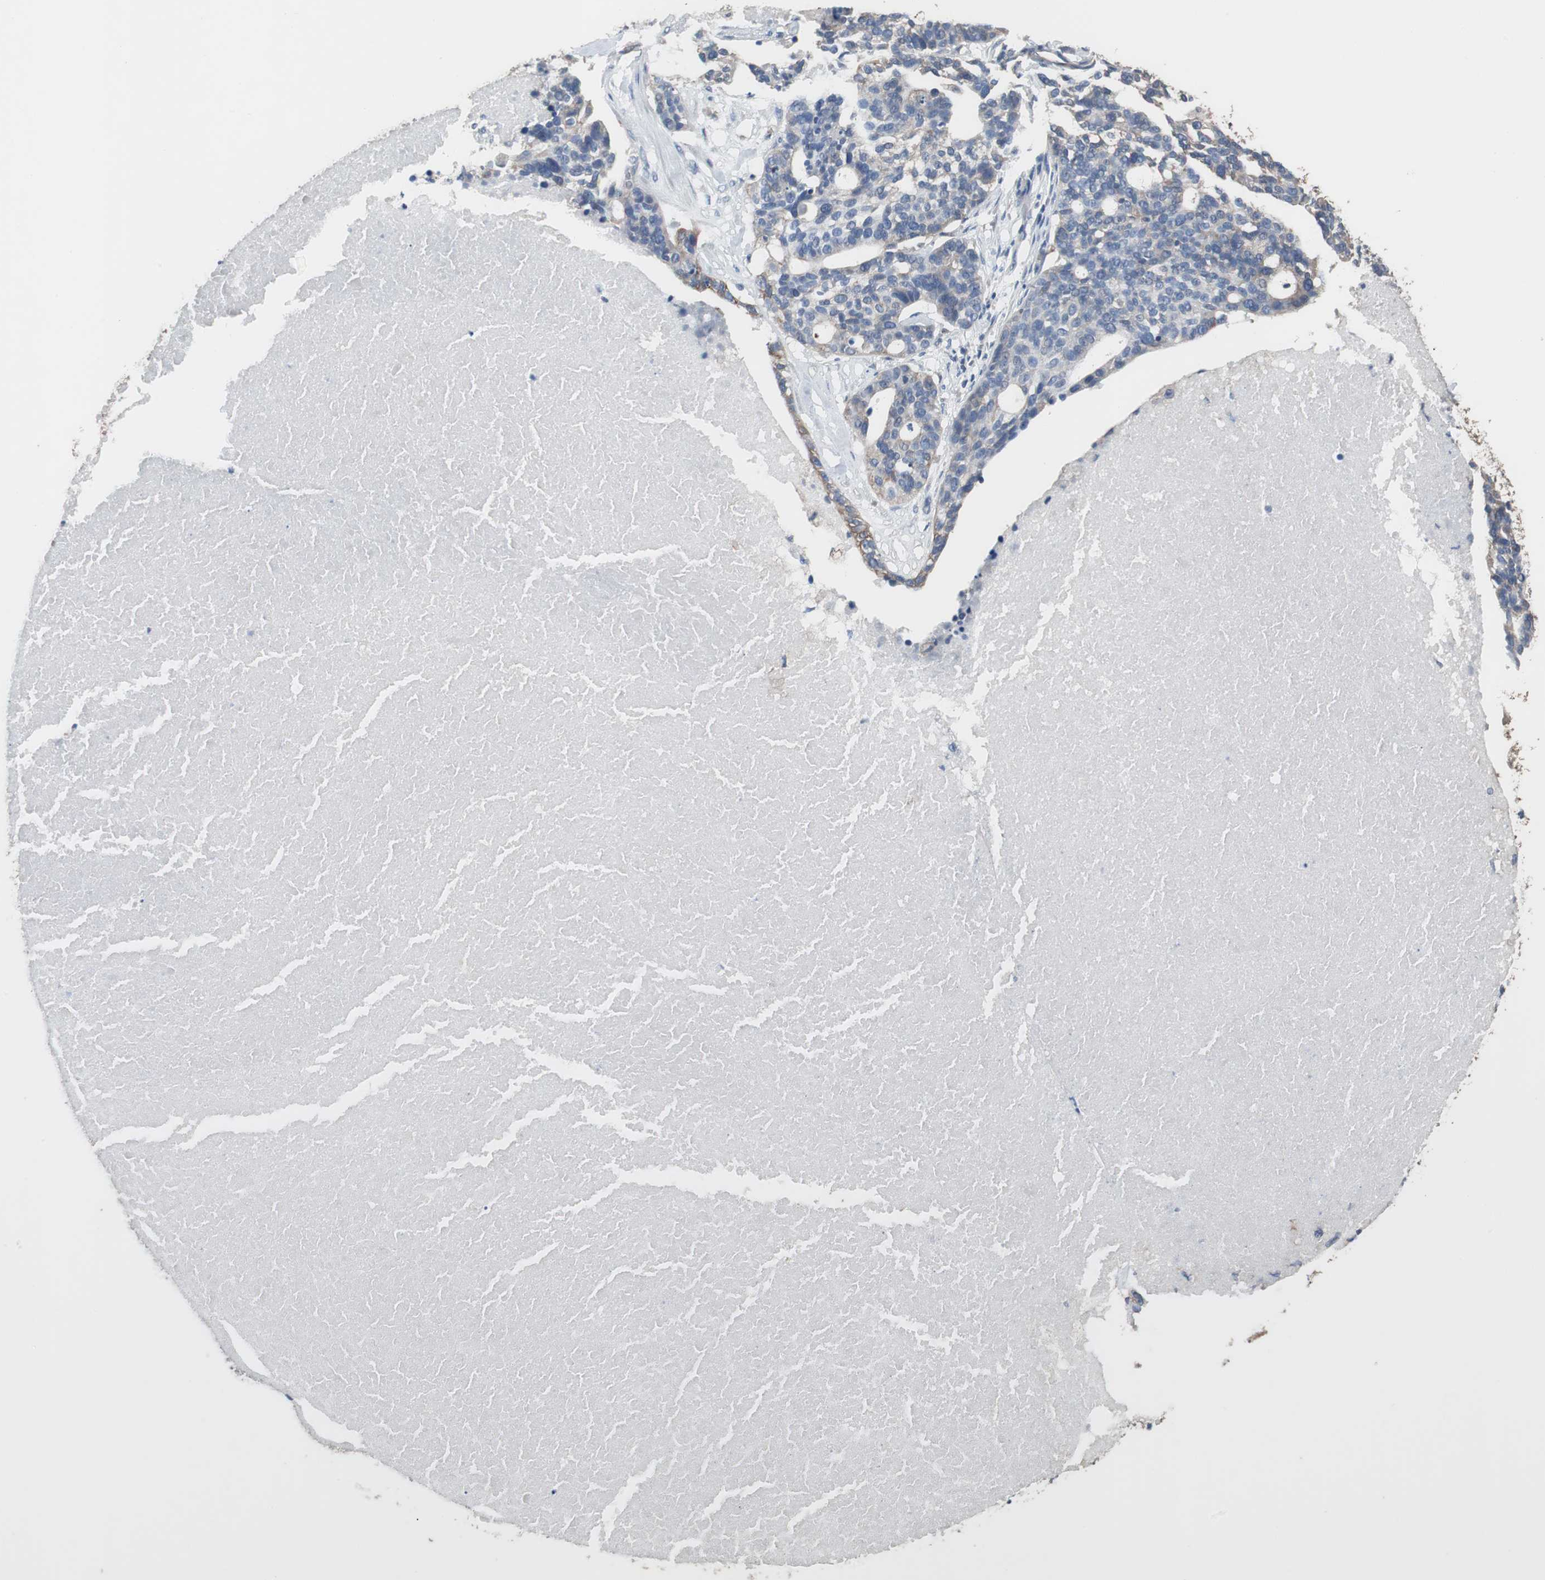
{"staining": {"intensity": "moderate", "quantity": "<25%", "location": "cytoplasmic/membranous"}, "tissue": "ovarian cancer", "cell_type": "Tumor cells", "image_type": "cancer", "snomed": [{"axis": "morphology", "description": "Cystadenocarcinoma, serous, NOS"}, {"axis": "topography", "description": "Ovary"}], "caption": "Immunohistochemical staining of human ovarian cancer reveals moderate cytoplasmic/membranous protein expression in approximately <25% of tumor cells.", "gene": "USP10", "patient": {"sex": "female", "age": 59}}